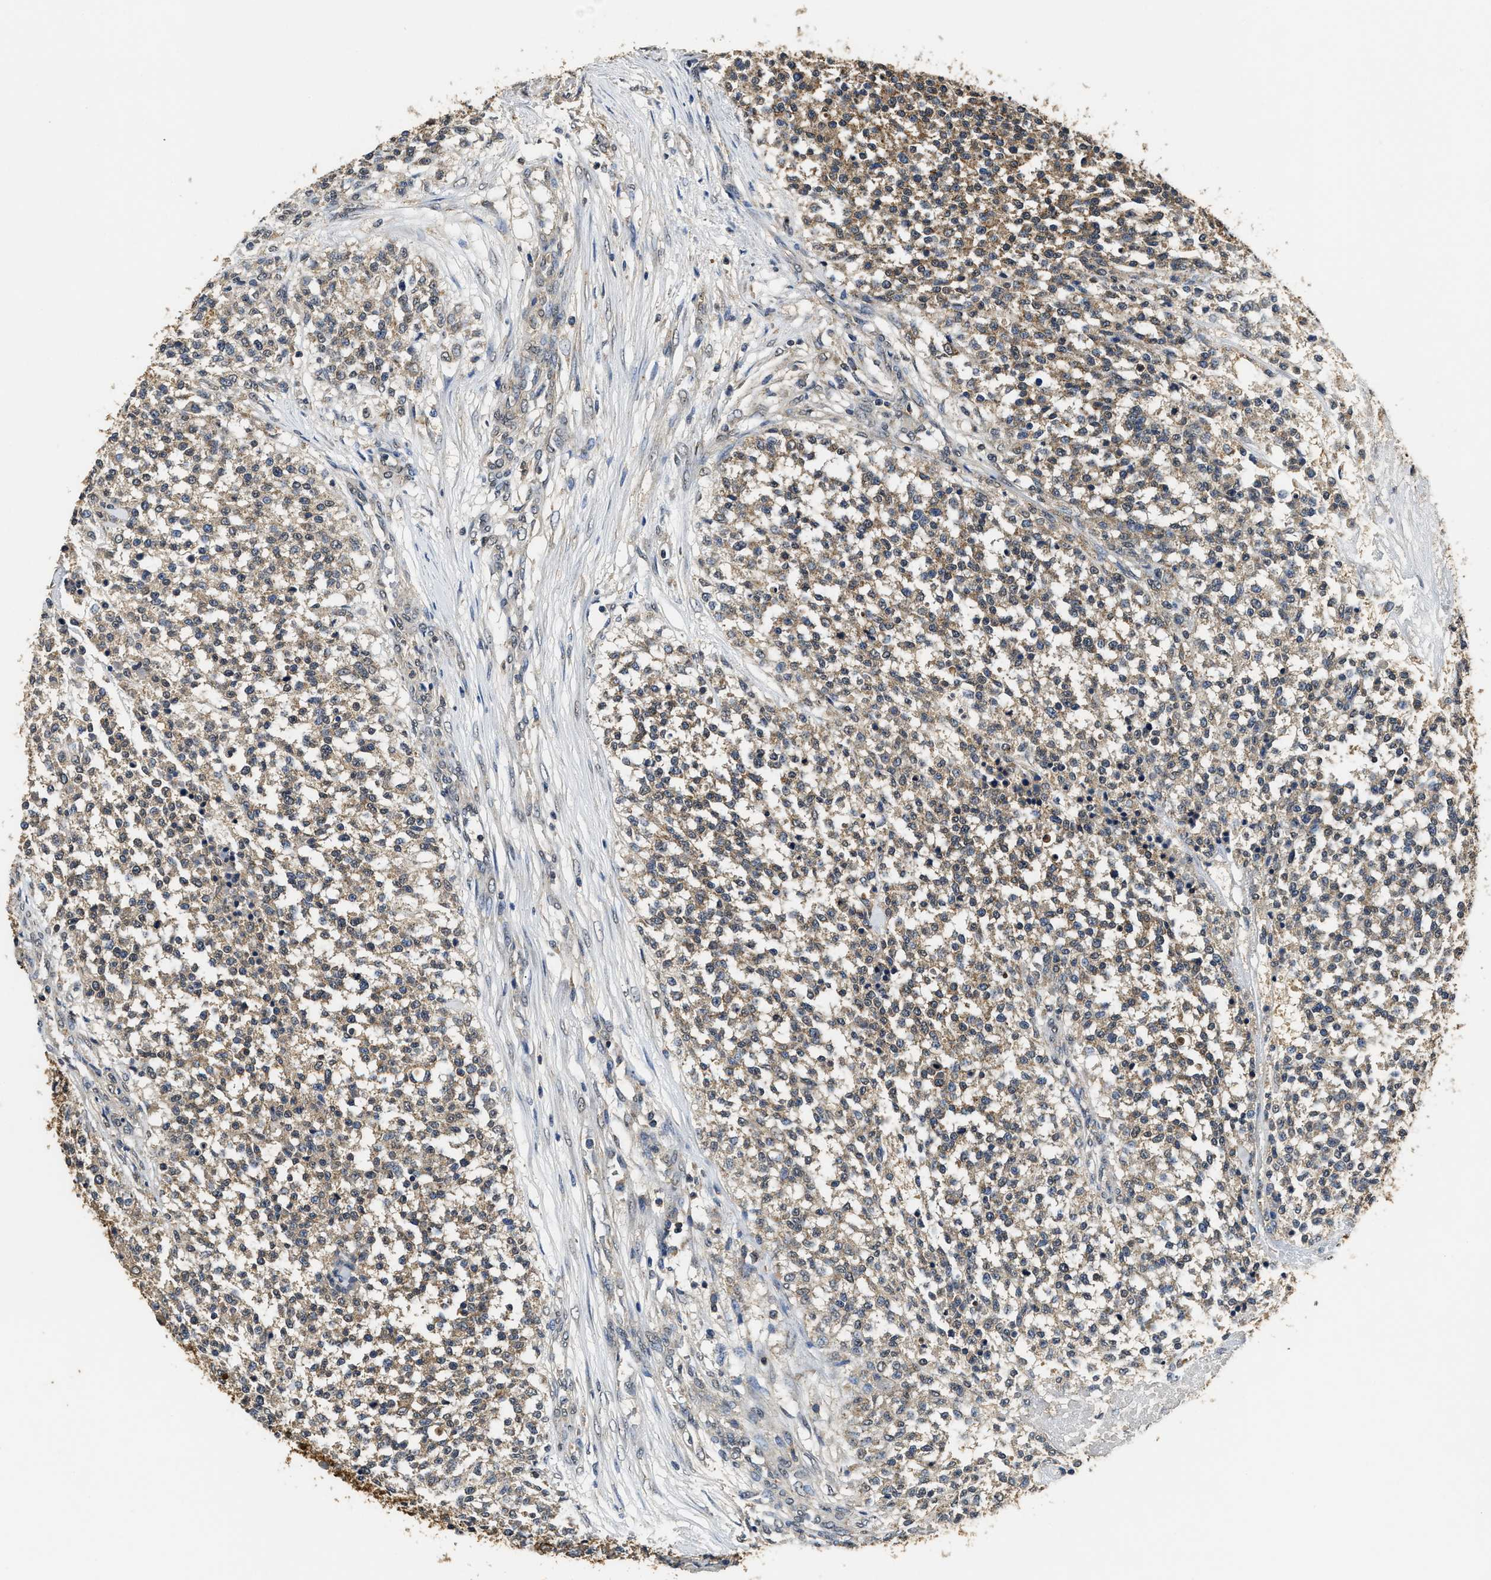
{"staining": {"intensity": "moderate", "quantity": ">75%", "location": "cytoplasmic/membranous"}, "tissue": "testis cancer", "cell_type": "Tumor cells", "image_type": "cancer", "snomed": [{"axis": "morphology", "description": "Seminoma, NOS"}, {"axis": "topography", "description": "Testis"}], "caption": "Brown immunohistochemical staining in human testis seminoma demonstrates moderate cytoplasmic/membranous staining in approximately >75% of tumor cells. (IHC, brightfield microscopy, high magnification).", "gene": "CTNNA1", "patient": {"sex": "male", "age": 59}}